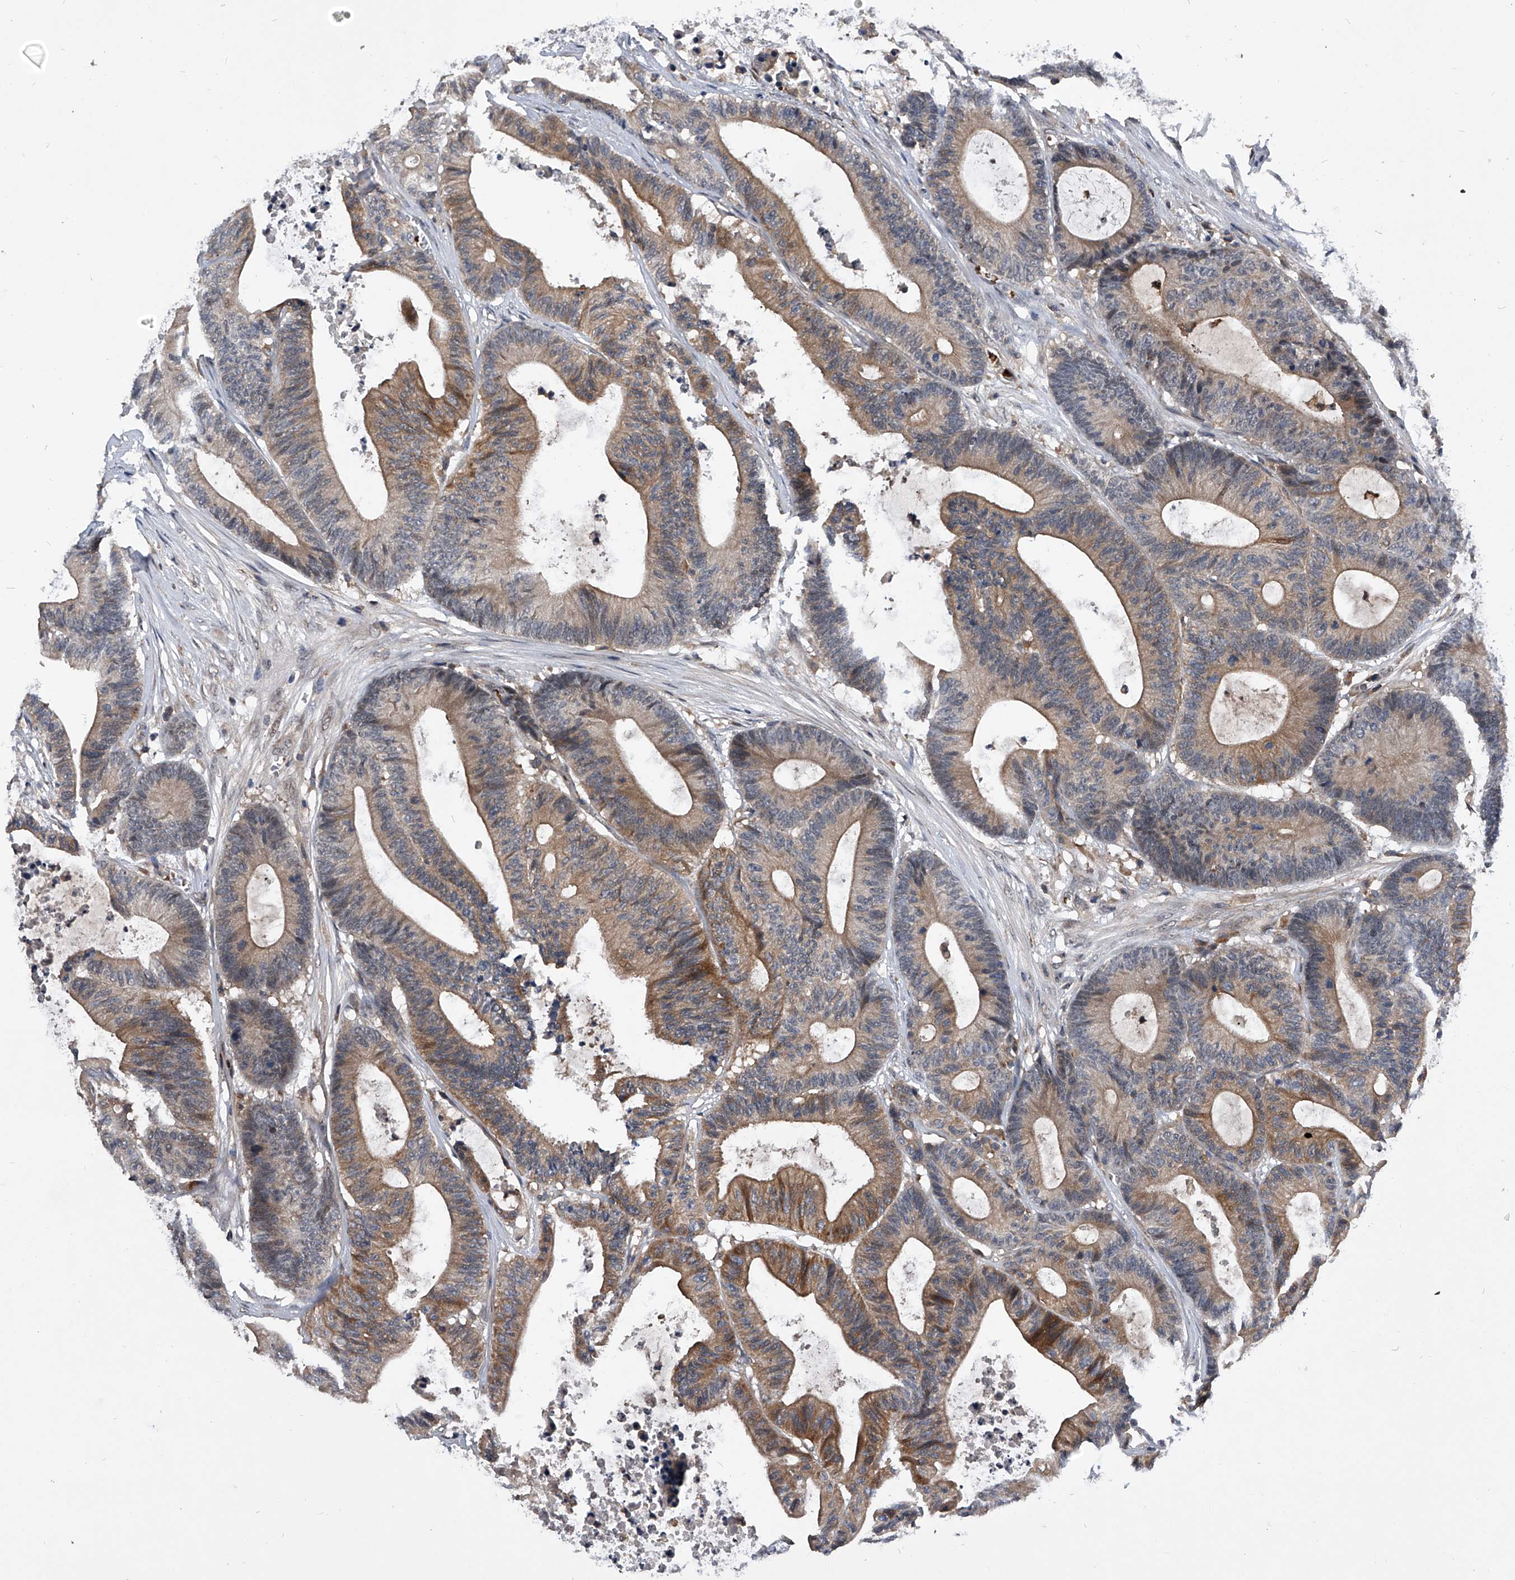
{"staining": {"intensity": "moderate", "quantity": ">75%", "location": "cytoplasmic/membranous"}, "tissue": "colorectal cancer", "cell_type": "Tumor cells", "image_type": "cancer", "snomed": [{"axis": "morphology", "description": "Adenocarcinoma, NOS"}, {"axis": "topography", "description": "Colon"}], "caption": "This histopathology image displays adenocarcinoma (colorectal) stained with immunohistochemistry (IHC) to label a protein in brown. The cytoplasmic/membranous of tumor cells show moderate positivity for the protein. Nuclei are counter-stained blue.", "gene": "ZNF30", "patient": {"sex": "female", "age": 84}}